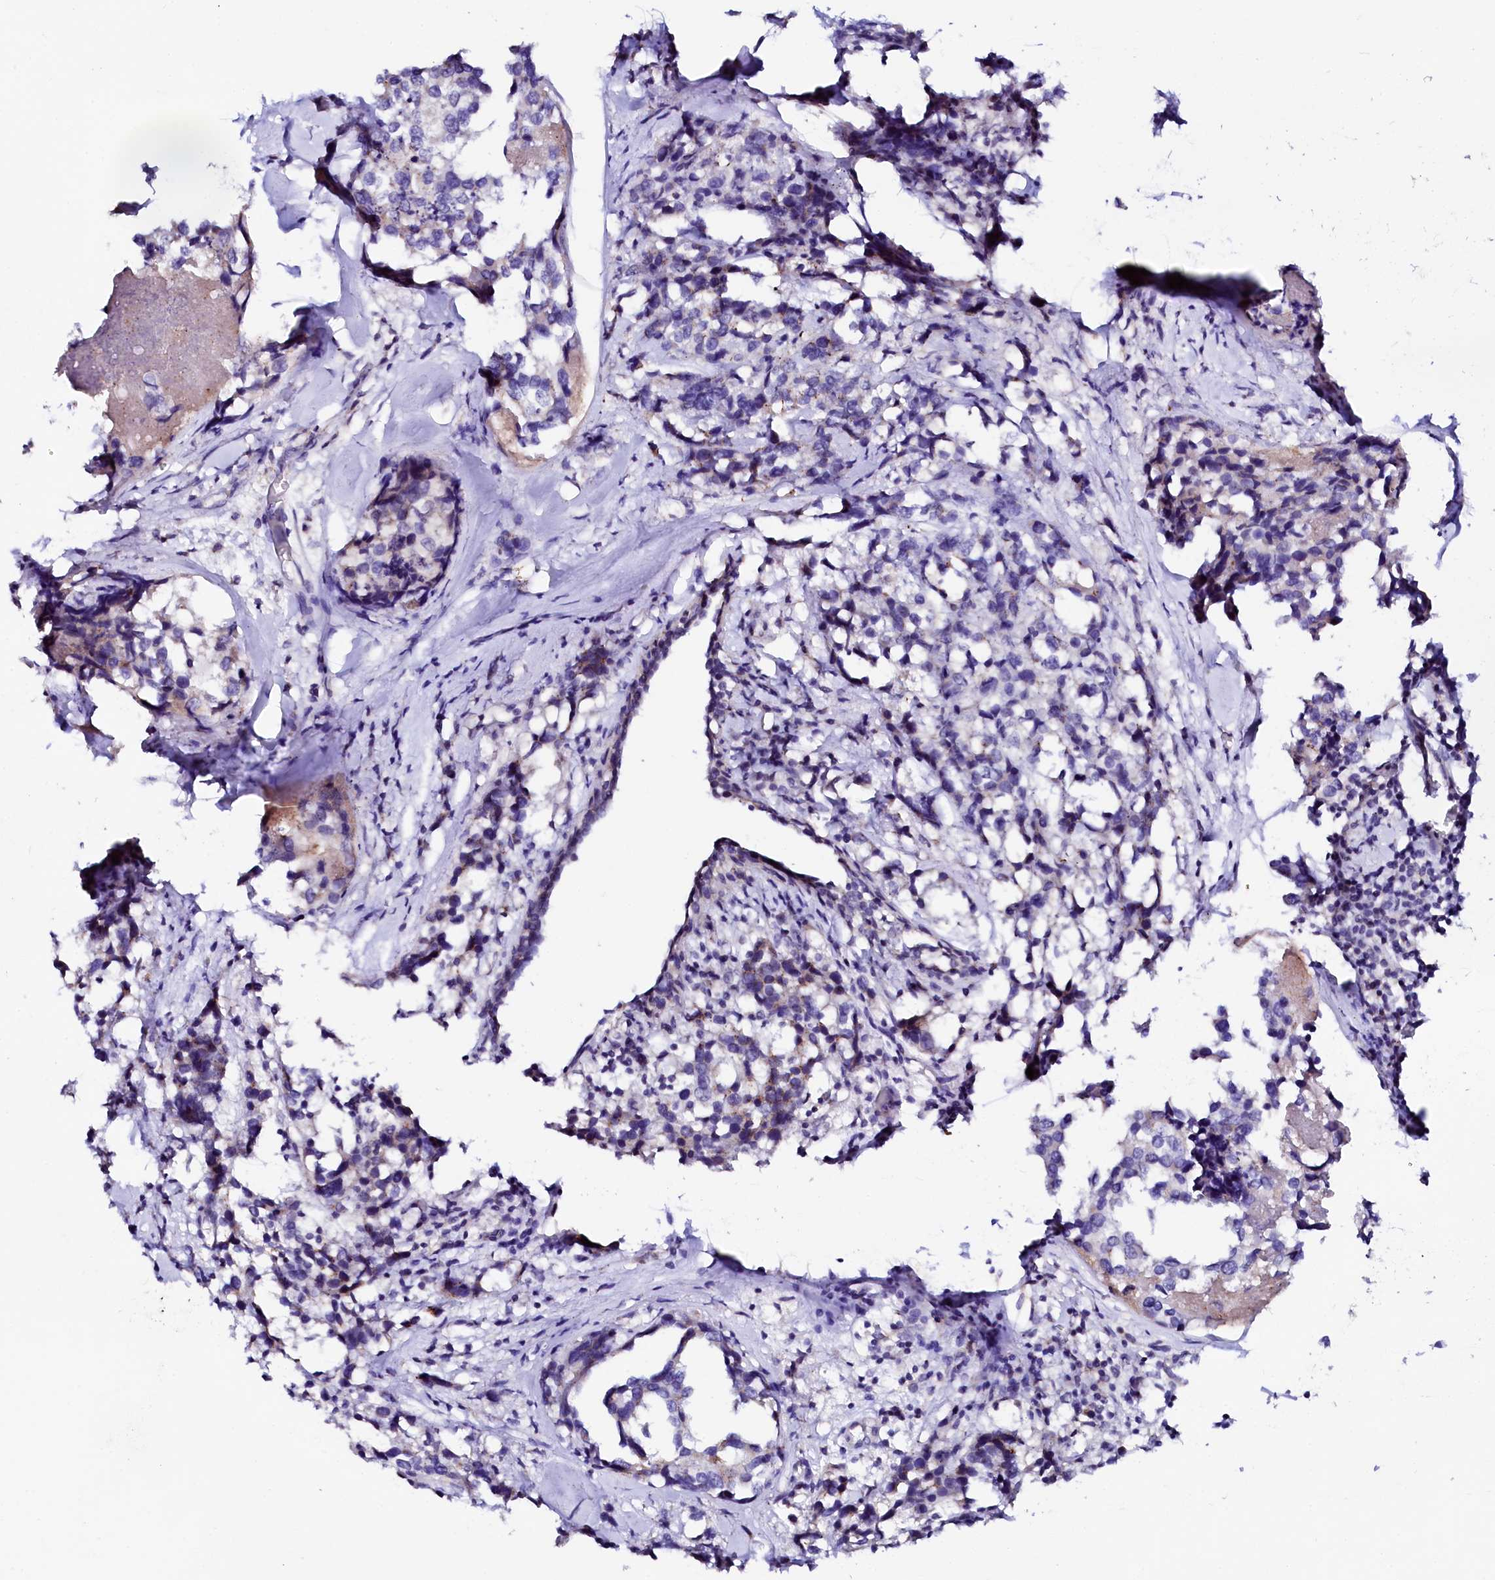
{"staining": {"intensity": "negative", "quantity": "none", "location": "none"}, "tissue": "breast cancer", "cell_type": "Tumor cells", "image_type": "cancer", "snomed": [{"axis": "morphology", "description": "Lobular carcinoma"}, {"axis": "topography", "description": "Breast"}], "caption": "DAB (3,3'-diaminobenzidine) immunohistochemical staining of breast lobular carcinoma shows no significant positivity in tumor cells.", "gene": "NALF1", "patient": {"sex": "female", "age": 59}}